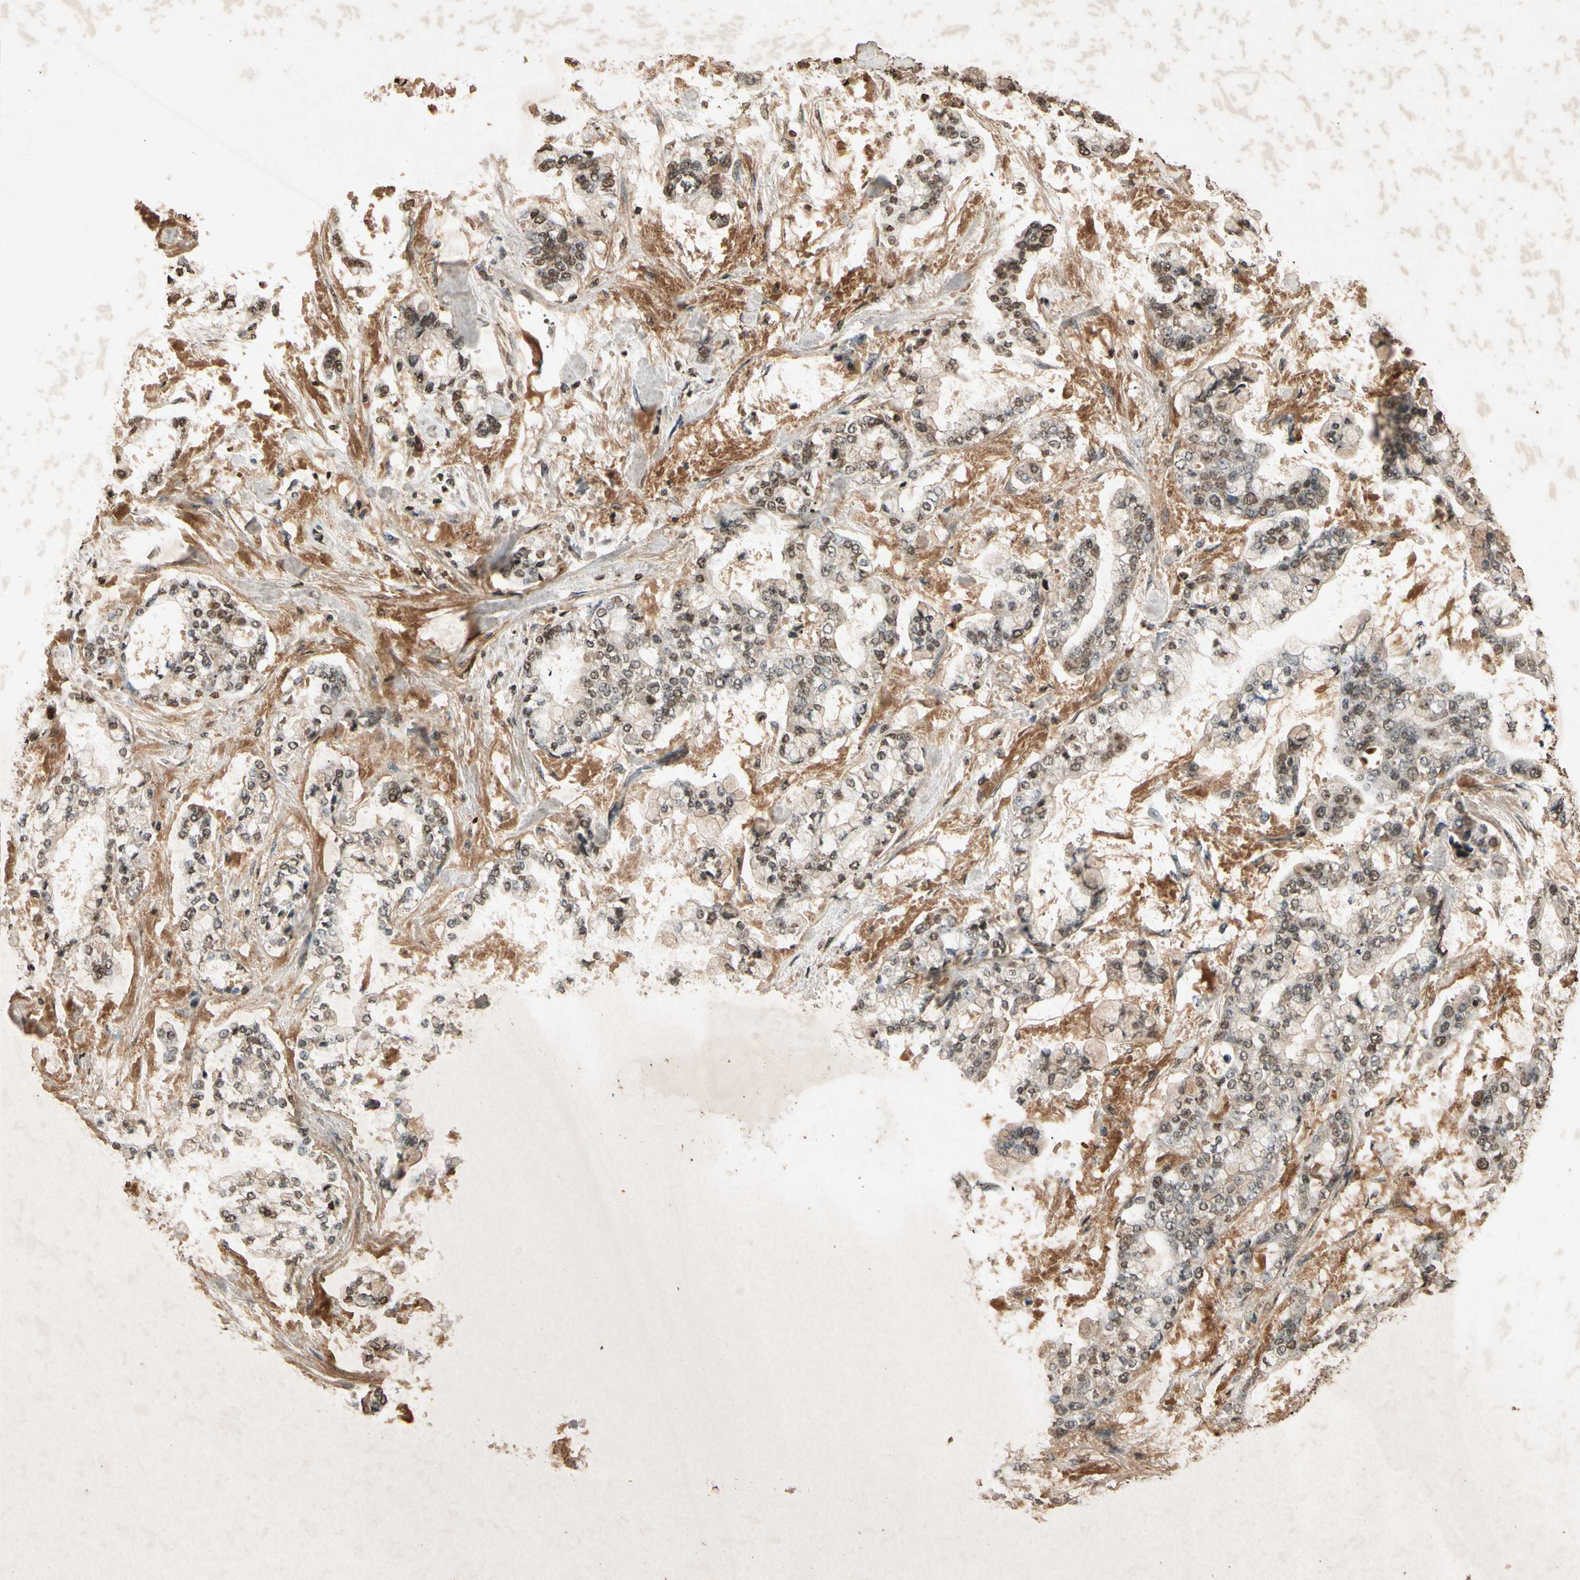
{"staining": {"intensity": "weak", "quantity": "25%-75%", "location": "cytoplasmic/membranous"}, "tissue": "stomach cancer", "cell_type": "Tumor cells", "image_type": "cancer", "snomed": [{"axis": "morphology", "description": "Normal tissue, NOS"}, {"axis": "morphology", "description": "Adenocarcinoma, NOS"}, {"axis": "topography", "description": "Stomach, upper"}, {"axis": "topography", "description": "Stomach"}], "caption": "The histopathology image displays a brown stain indicating the presence of a protein in the cytoplasmic/membranous of tumor cells in adenocarcinoma (stomach).", "gene": "GC", "patient": {"sex": "male", "age": 76}}